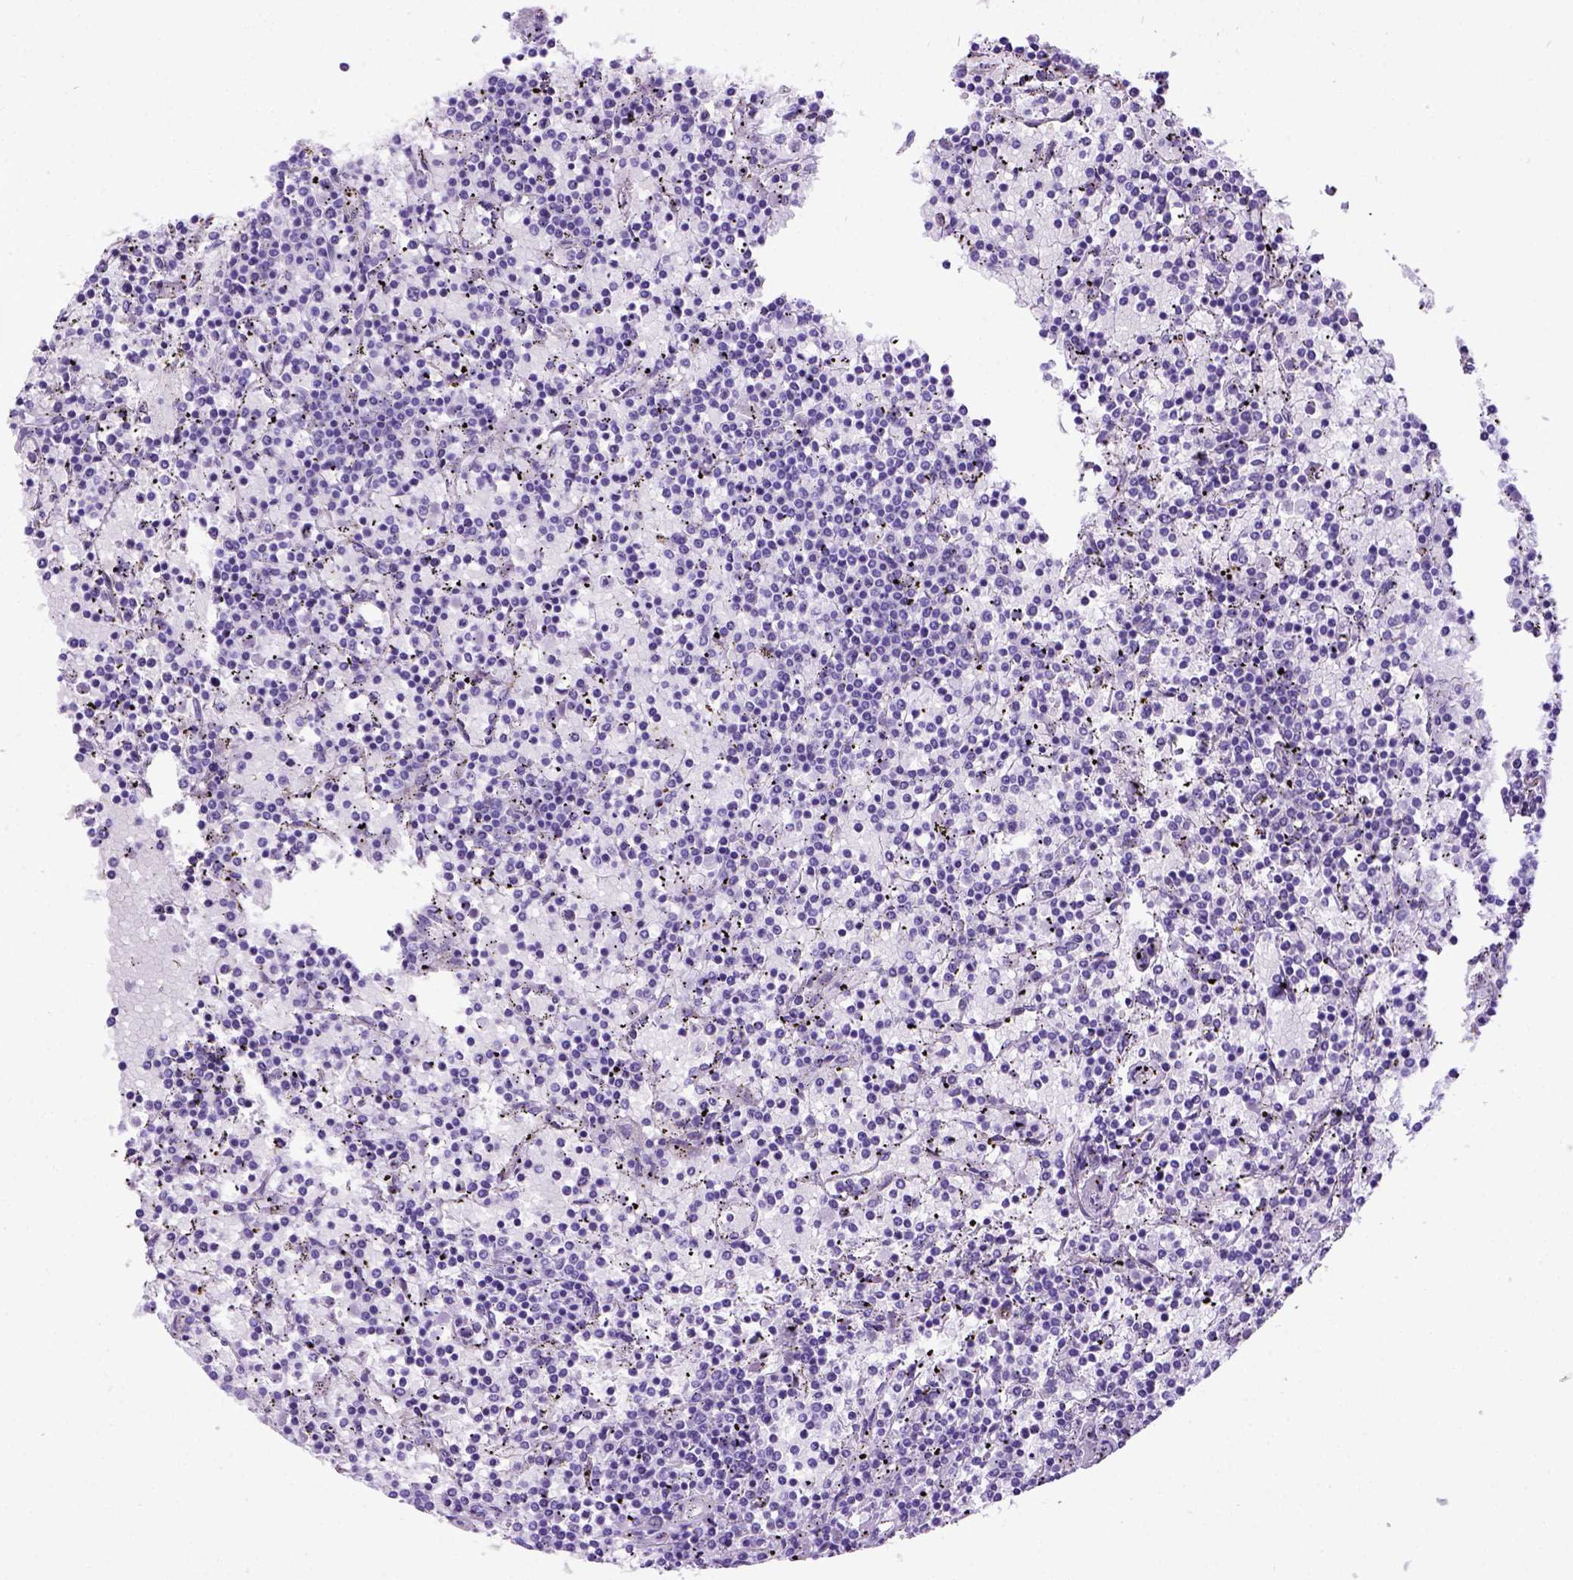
{"staining": {"intensity": "negative", "quantity": "none", "location": "none"}, "tissue": "lymphoma", "cell_type": "Tumor cells", "image_type": "cancer", "snomed": [{"axis": "morphology", "description": "Malignant lymphoma, non-Hodgkin's type, Low grade"}, {"axis": "topography", "description": "Spleen"}], "caption": "Lymphoma stained for a protein using immunohistochemistry demonstrates no staining tumor cells.", "gene": "IGF2", "patient": {"sex": "female", "age": 77}}